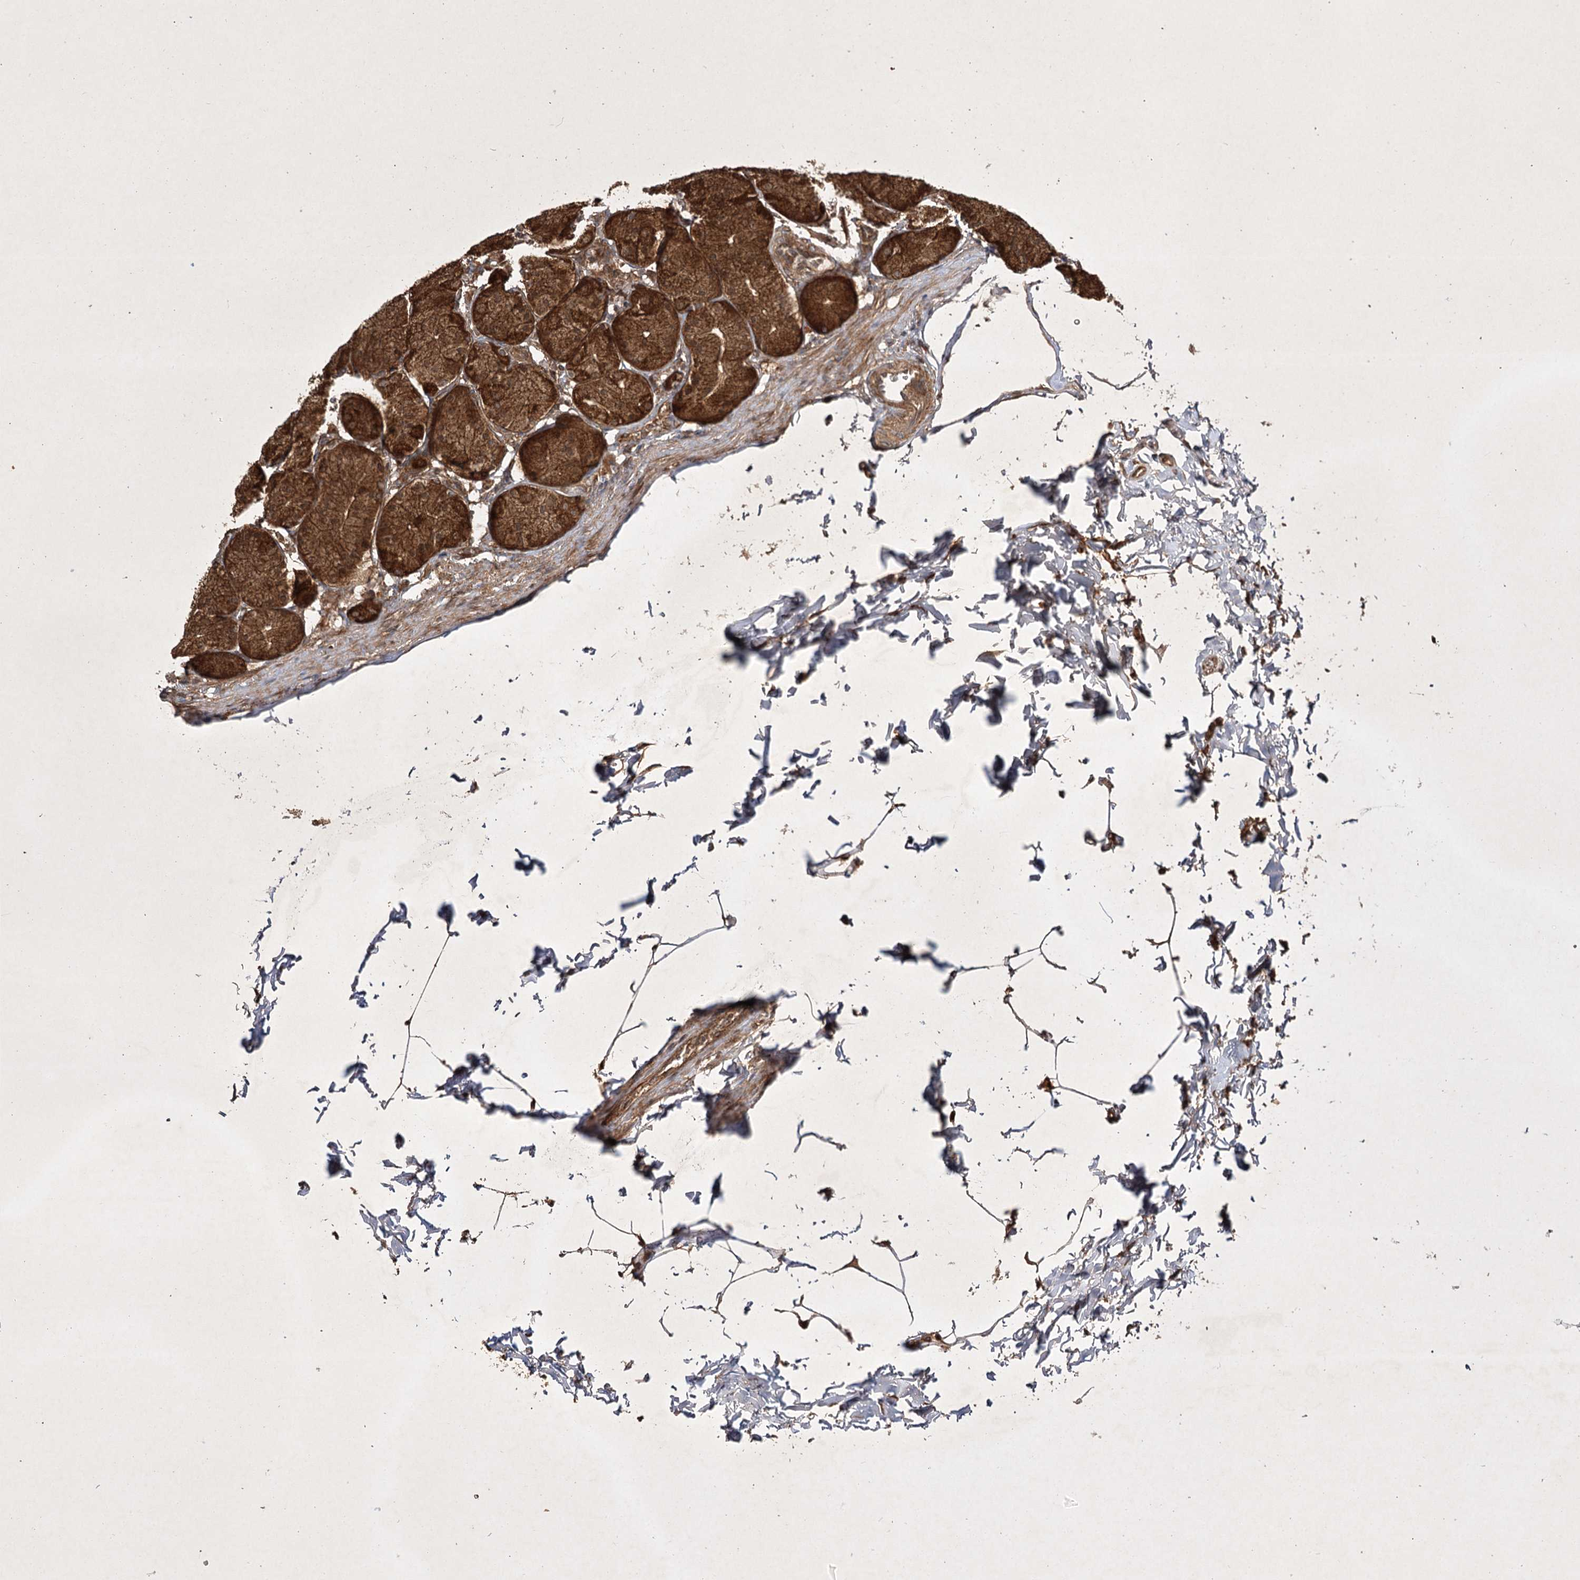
{"staining": {"intensity": "strong", "quantity": ">75%", "location": "cytoplasmic/membranous"}, "tissue": "stomach", "cell_type": "Glandular cells", "image_type": "normal", "snomed": [{"axis": "morphology", "description": "Normal tissue, NOS"}, {"axis": "topography", "description": "Stomach"}], "caption": "A high amount of strong cytoplasmic/membranous expression is present in approximately >75% of glandular cells in unremarkable stomach.", "gene": "DNAJC13", "patient": {"sex": "male", "age": 42}}